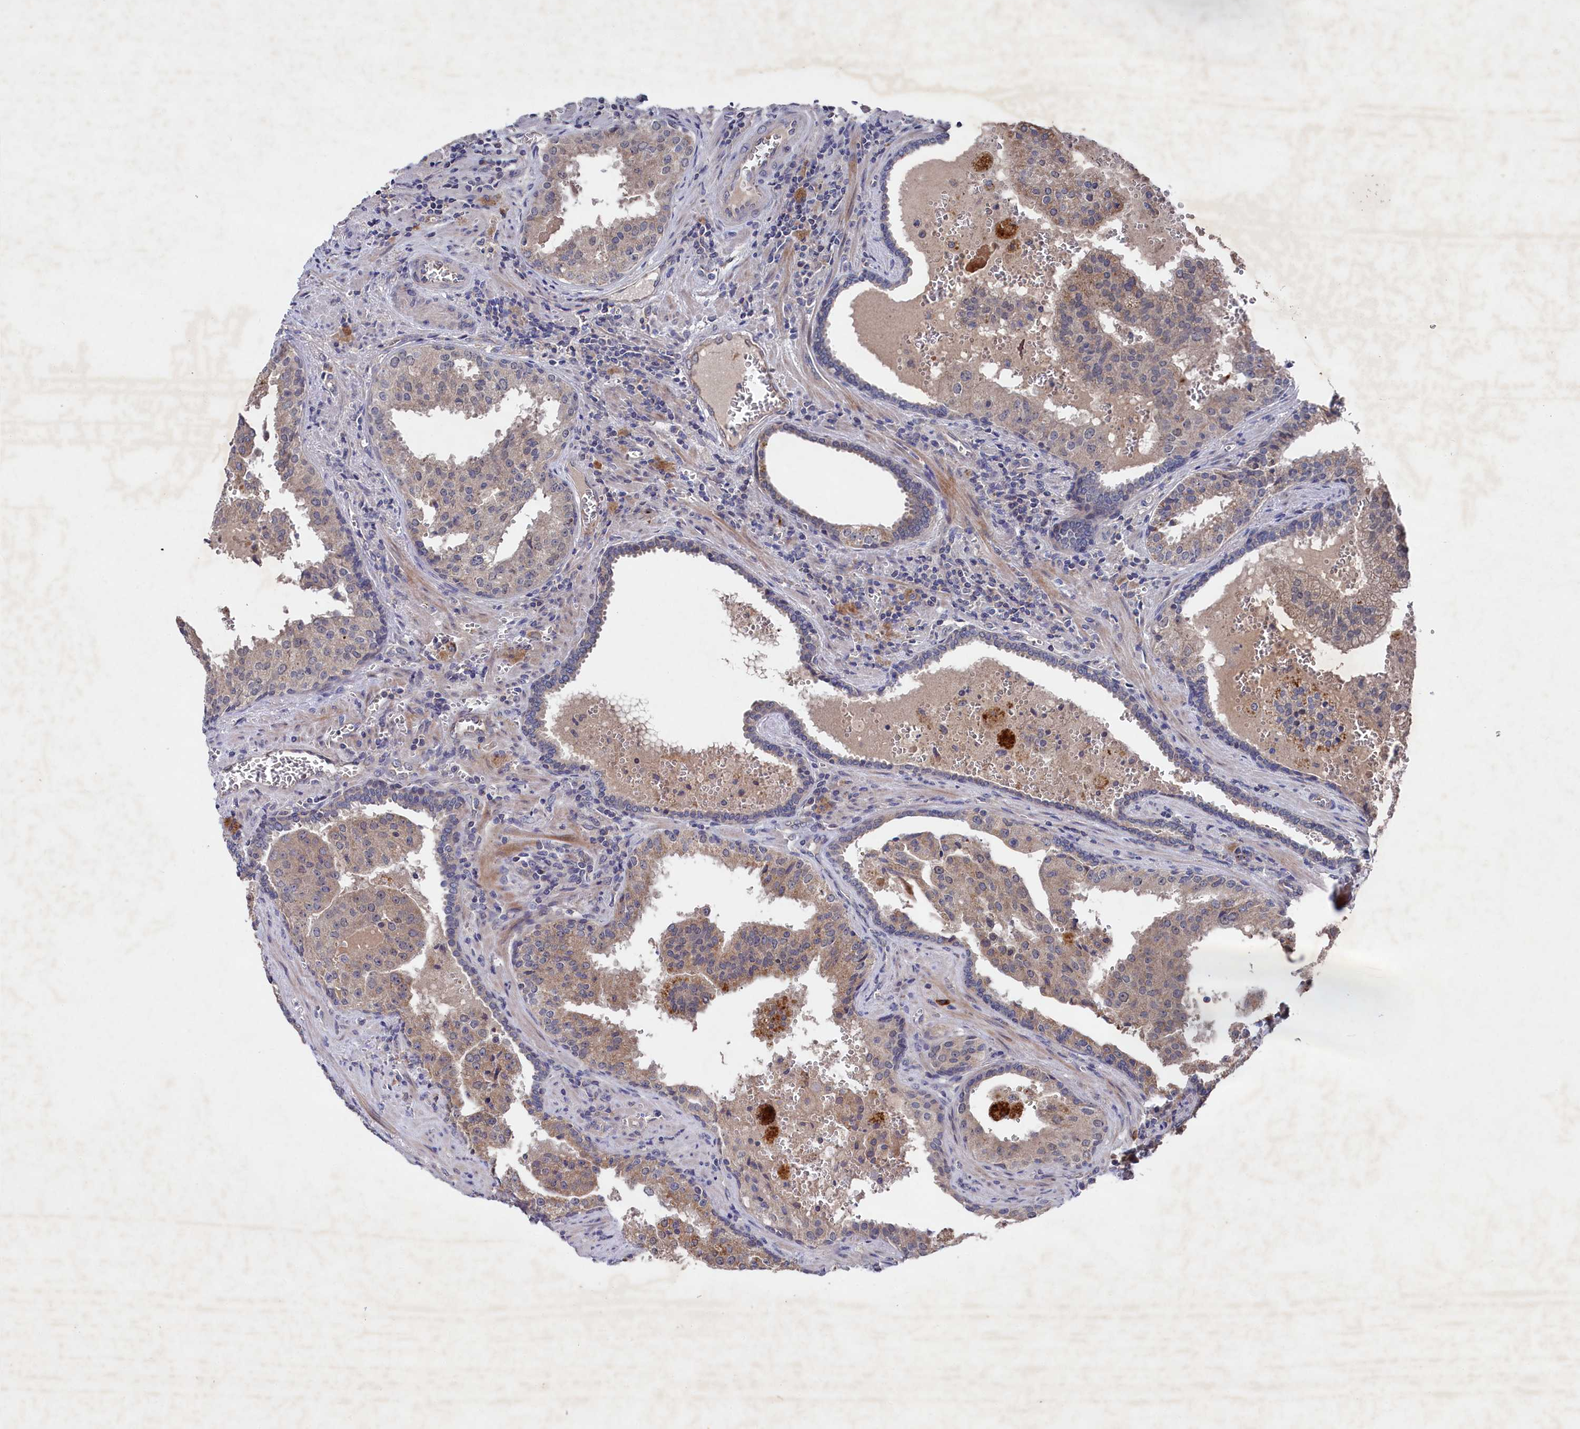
{"staining": {"intensity": "moderate", "quantity": "25%-75%", "location": "cytoplasmic/membranous"}, "tissue": "prostate cancer", "cell_type": "Tumor cells", "image_type": "cancer", "snomed": [{"axis": "morphology", "description": "Adenocarcinoma, High grade"}, {"axis": "topography", "description": "Prostate"}], "caption": "The immunohistochemical stain labels moderate cytoplasmic/membranous staining in tumor cells of prostate high-grade adenocarcinoma tissue.", "gene": "SUPV3L1", "patient": {"sex": "male", "age": 68}}